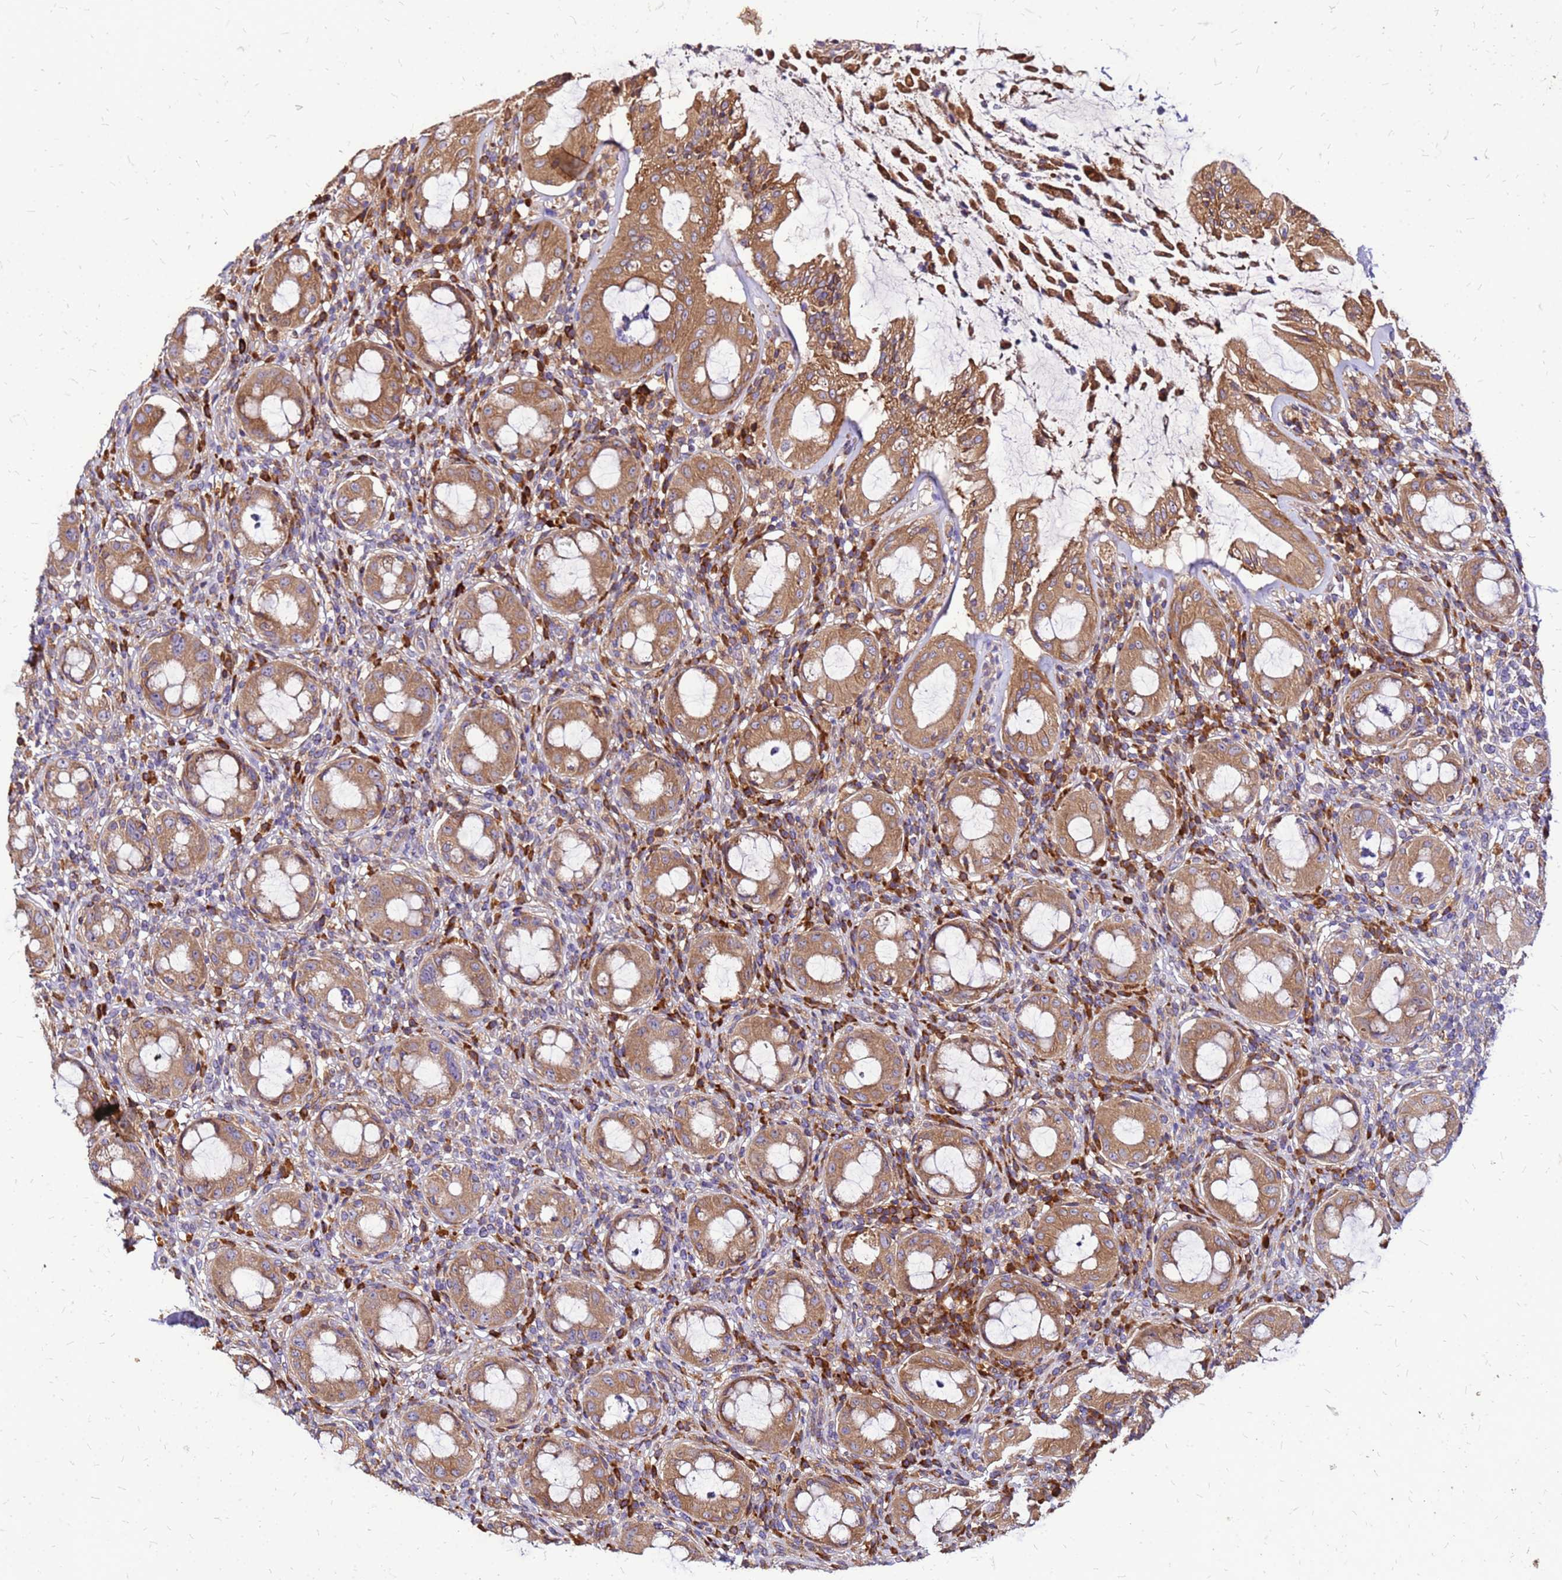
{"staining": {"intensity": "moderate", "quantity": ">75%", "location": "cytoplasmic/membranous"}, "tissue": "rectum", "cell_type": "Glandular cells", "image_type": "normal", "snomed": [{"axis": "morphology", "description": "Normal tissue, NOS"}, {"axis": "topography", "description": "Rectum"}], "caption": "Rectum stained with DAB (3,3'-diaminobenzidine) immunohistochemistry (IHC) displays medium levels of moderate cytoplasmic/membranous positivity in about >75% of glandular cells.", "gene": "VMO1", "patient": {"sex": "female", "age": 57}}